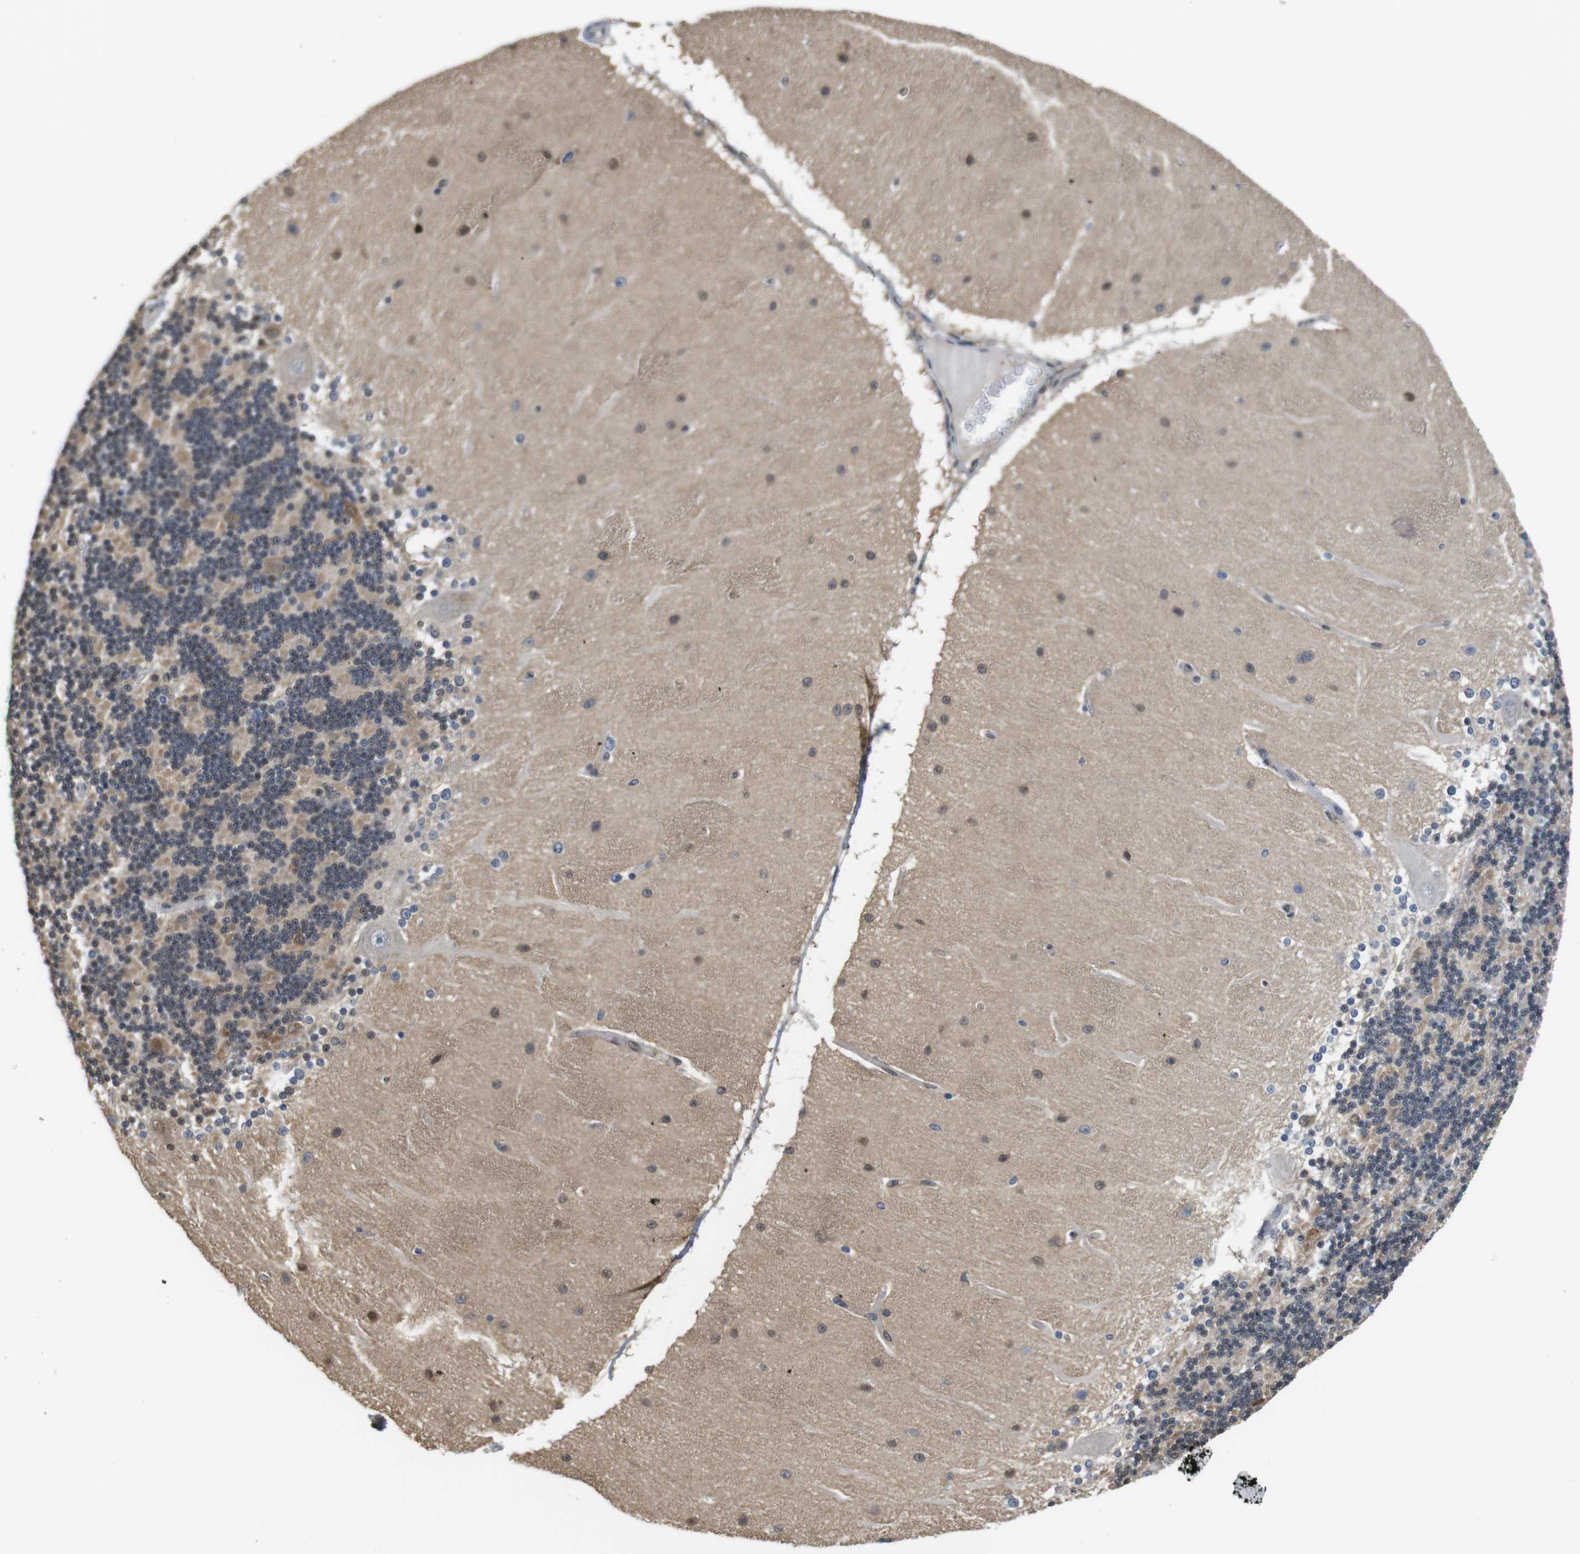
{"staining": {"intensity": "weak", "quantity": "25%-75%", "location": "cytoplasmic/membranous,nuclear"}, "tissue": "cerebellum", "cell_type": "Cells in granular layer", "image_type": "normal", "snomed": [{"axis": "morphology", "description": "Normal tissue, NOS"}, {"axis": "topography", "description": "Cerebellum"}], "caption": "Immunohistochemistry of normal human cerebellum demonstrates low levels of weak cytoplasmic/membranous,nuclear expression in approximately 25%-75% of cells in granular layer.", "gene": "LDHA", "patient": {"sex": "female", "age": 54}}